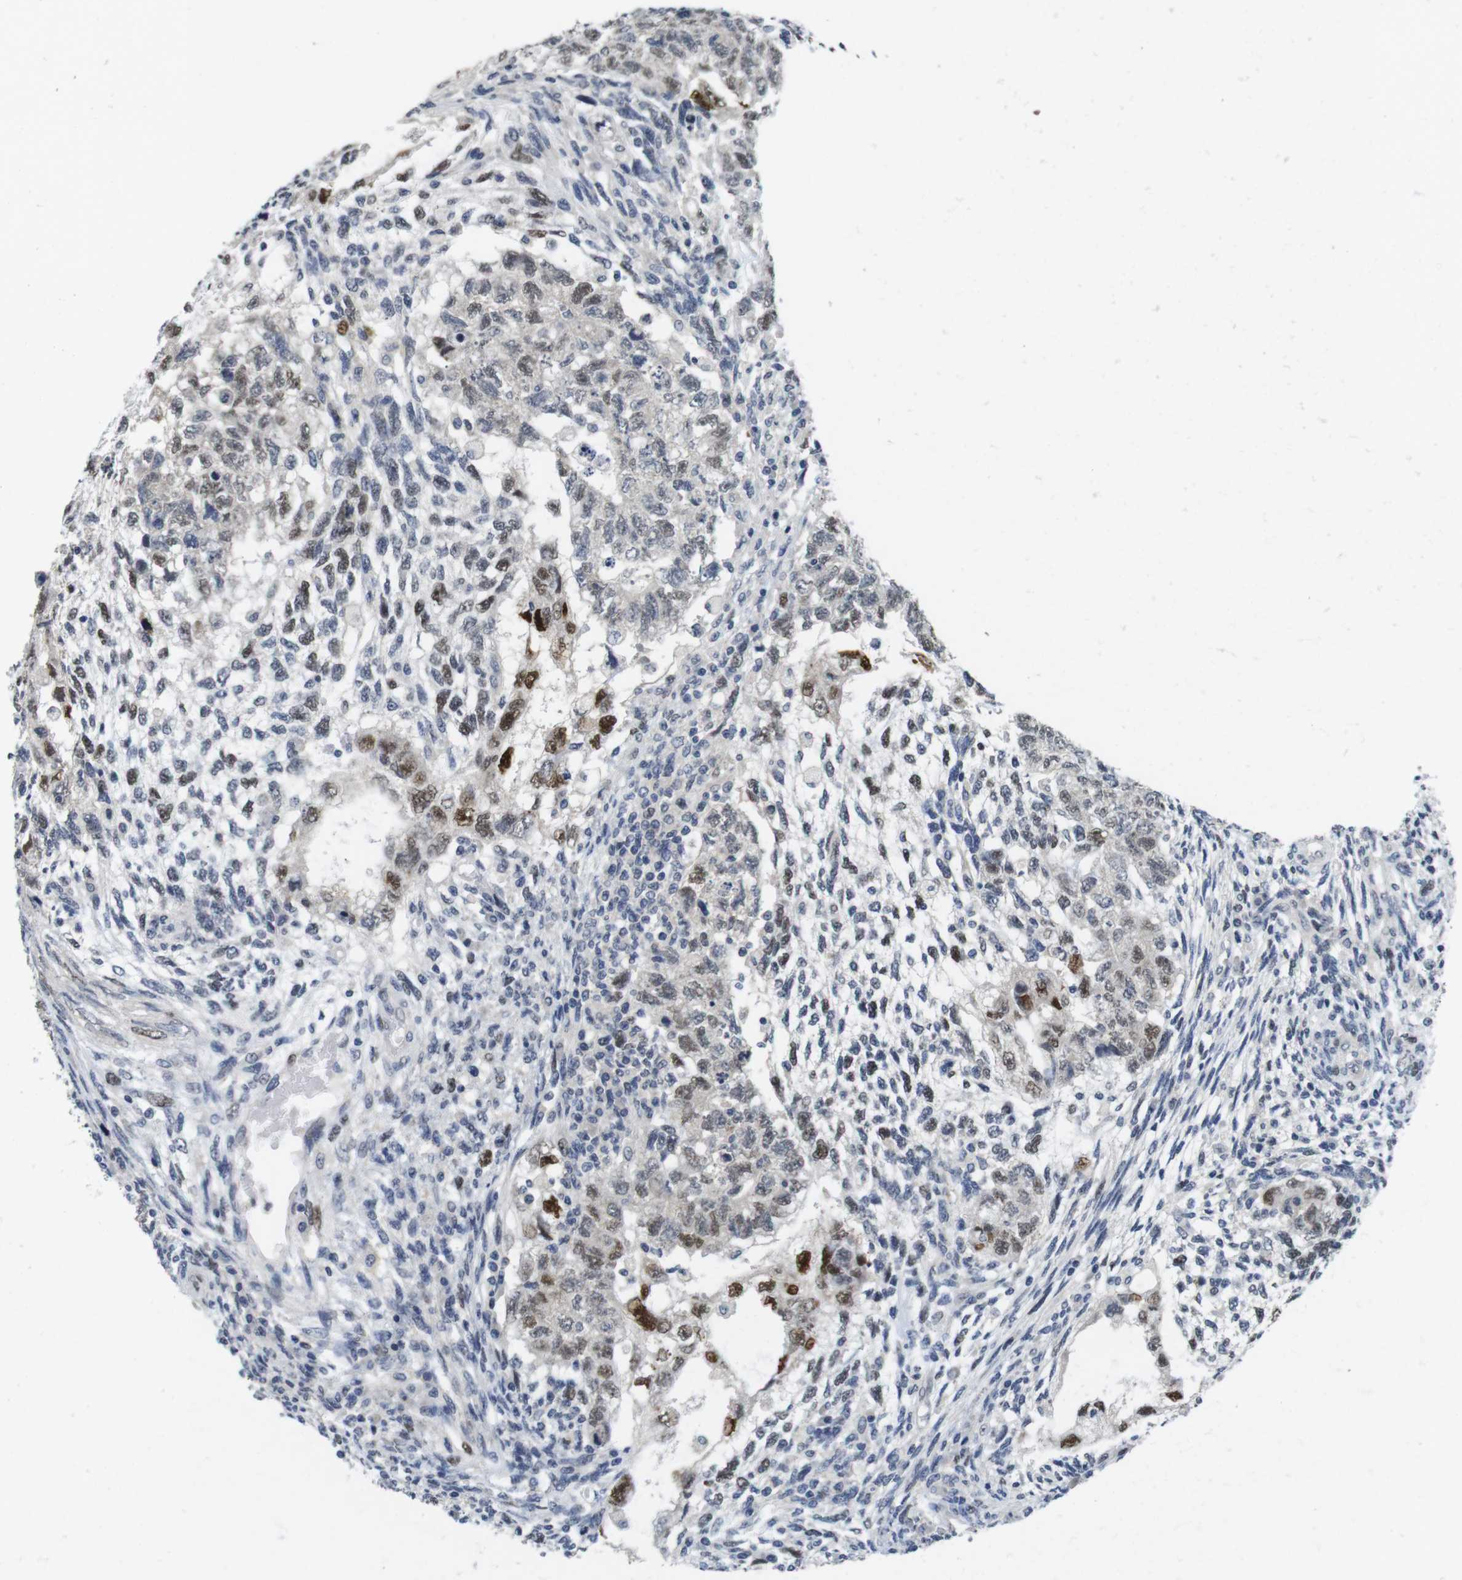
{"staining": {"intensity": "strong", "quantity": "25%-75%", "location": "nuclear"}, "tissue": "testis cancer", "cell_type": "Tumor cells", "image_type": "cancer", "snomed": [{"axis": "morphology", "description": "Normal tissue, NOS"}, {"axis": "morphology", "description": "Carcinoma, Embryonal, NOS"}, {"axis": "topography", "description": "Testis"}], "caption": "A photomicrograph of human embryonal carcinoma (testis) stained for a protein demonstrates strong nuclear brown staining in tumor cells. The protein of interest is shown in brown color, while the nuclei are stained blue.", "gene": "SKP2", "patient": {"sex": "male", "age": 36}}